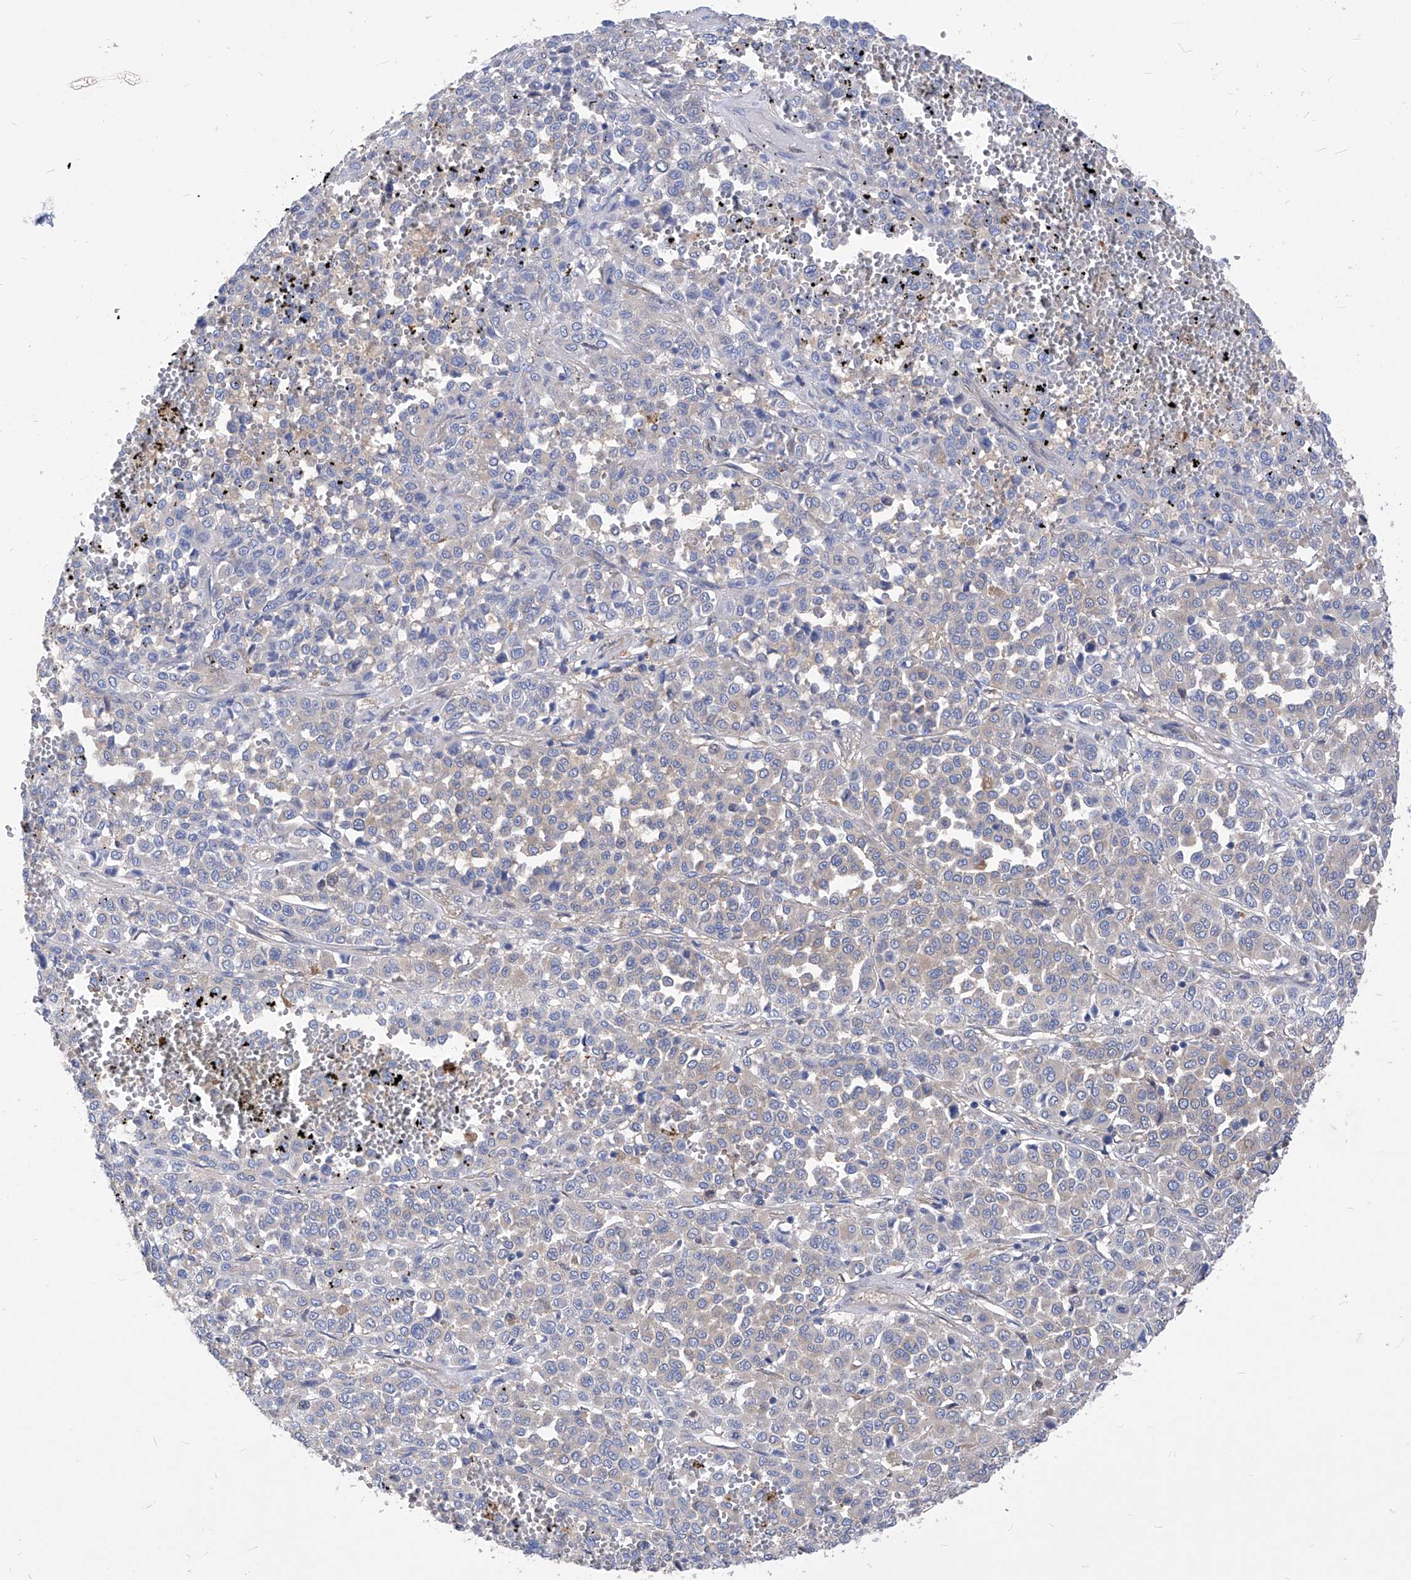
{"staining": {"intensity": "weak", "quantity": "<25%", "location": "cytoplasmic/membranous"}, "tissue": "melanoma", "cell_type": "Tumor cells", "image_type": "cancer", "snomed": [{"axis": "morphology", "description": "Malignant melanoma, Metastatic site"}, {"axis": "topography", "description": "Pancreas"}], "caption": "Immunohistochemistry micrograph of neoplastic tissue: malignant melanoma (metastatic site) stained with DAB reveals no significant protein positivity in tumor cells.", "gene": "XPNPEP1", "patient": {"sex": "female", "age": 30}}